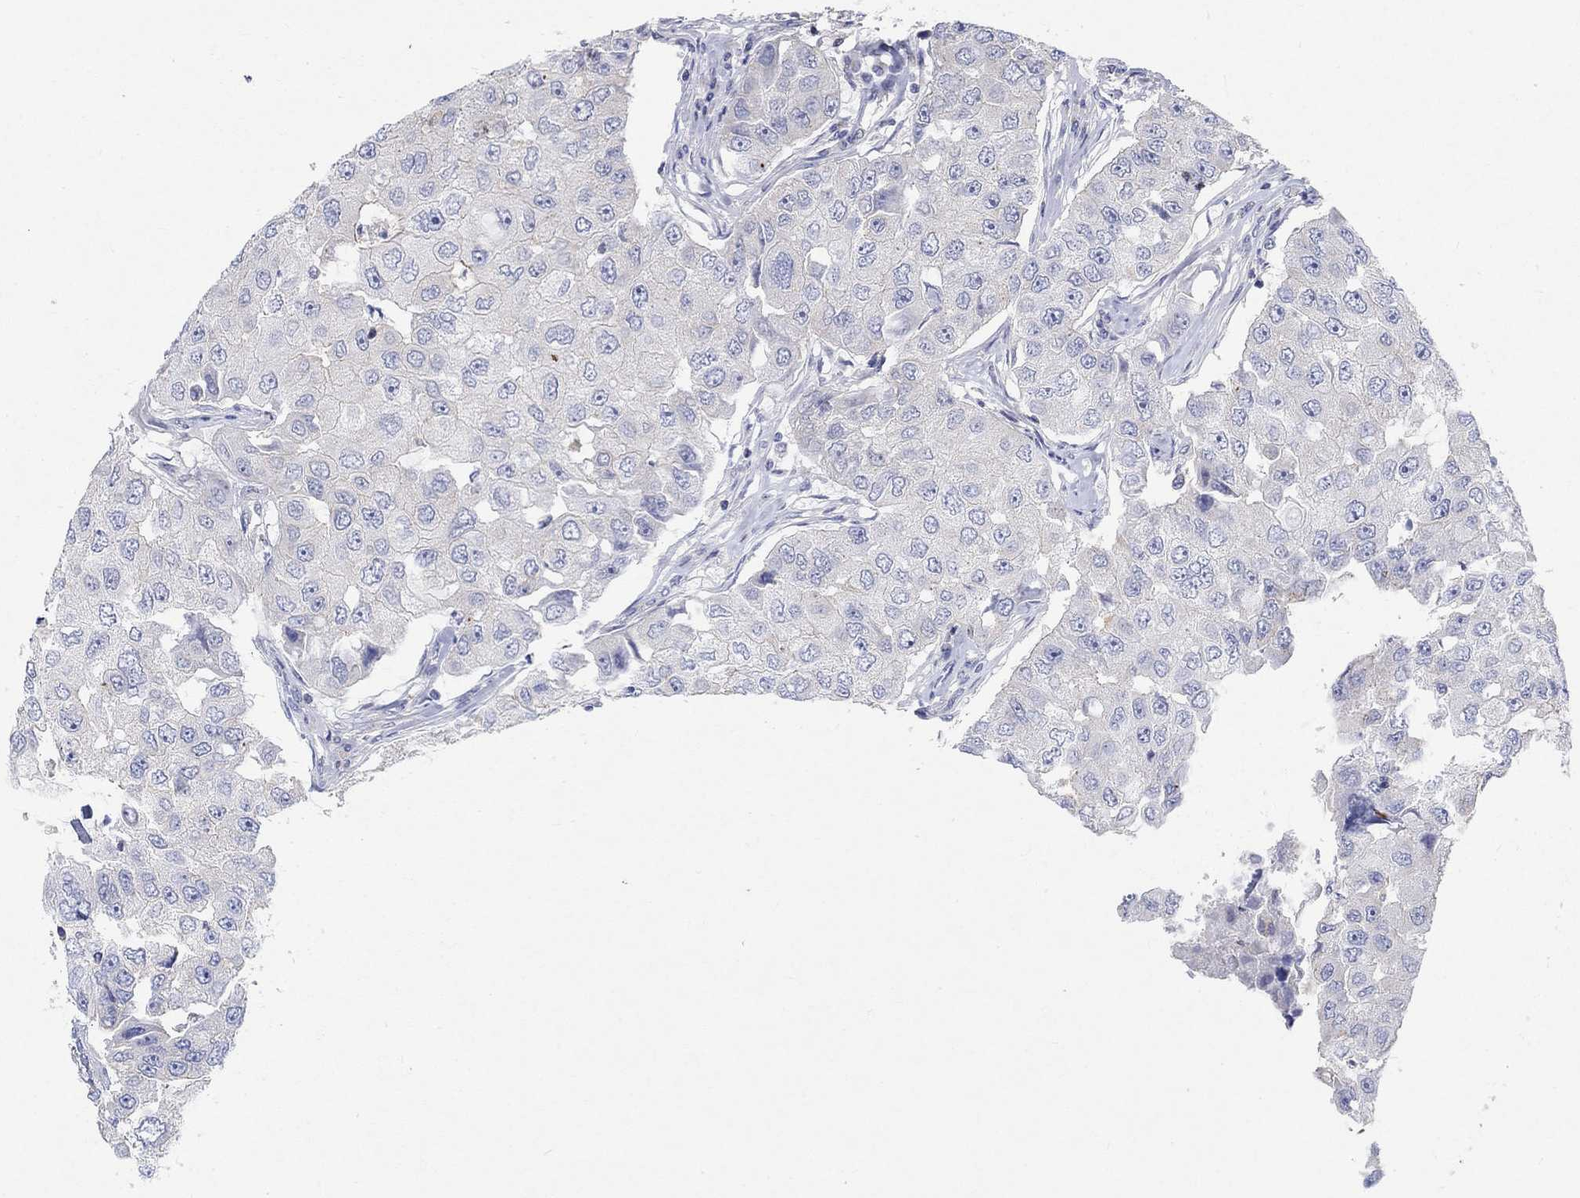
{"staining": {"intensity": "moderate", "quantity": "<25%", "location": "cytoplasmic/membranous"}, "tissue": "breast cancer", "cell_type": "Tumor cells", "image_type": "cancer", "snomed": [{"axis": "morphology", "description": "Duct carcinoma"}, {"axis": "topography", "description": "Breast"}], "caption": "Intraductal carcinoma (breast) tissue shows moderate cytoplasmic/membranous expression in about <25% of tumor cells Nuclei are stained in blue.", "gene": "NAV3", "patient": {"sex": "female", "age": 27}}